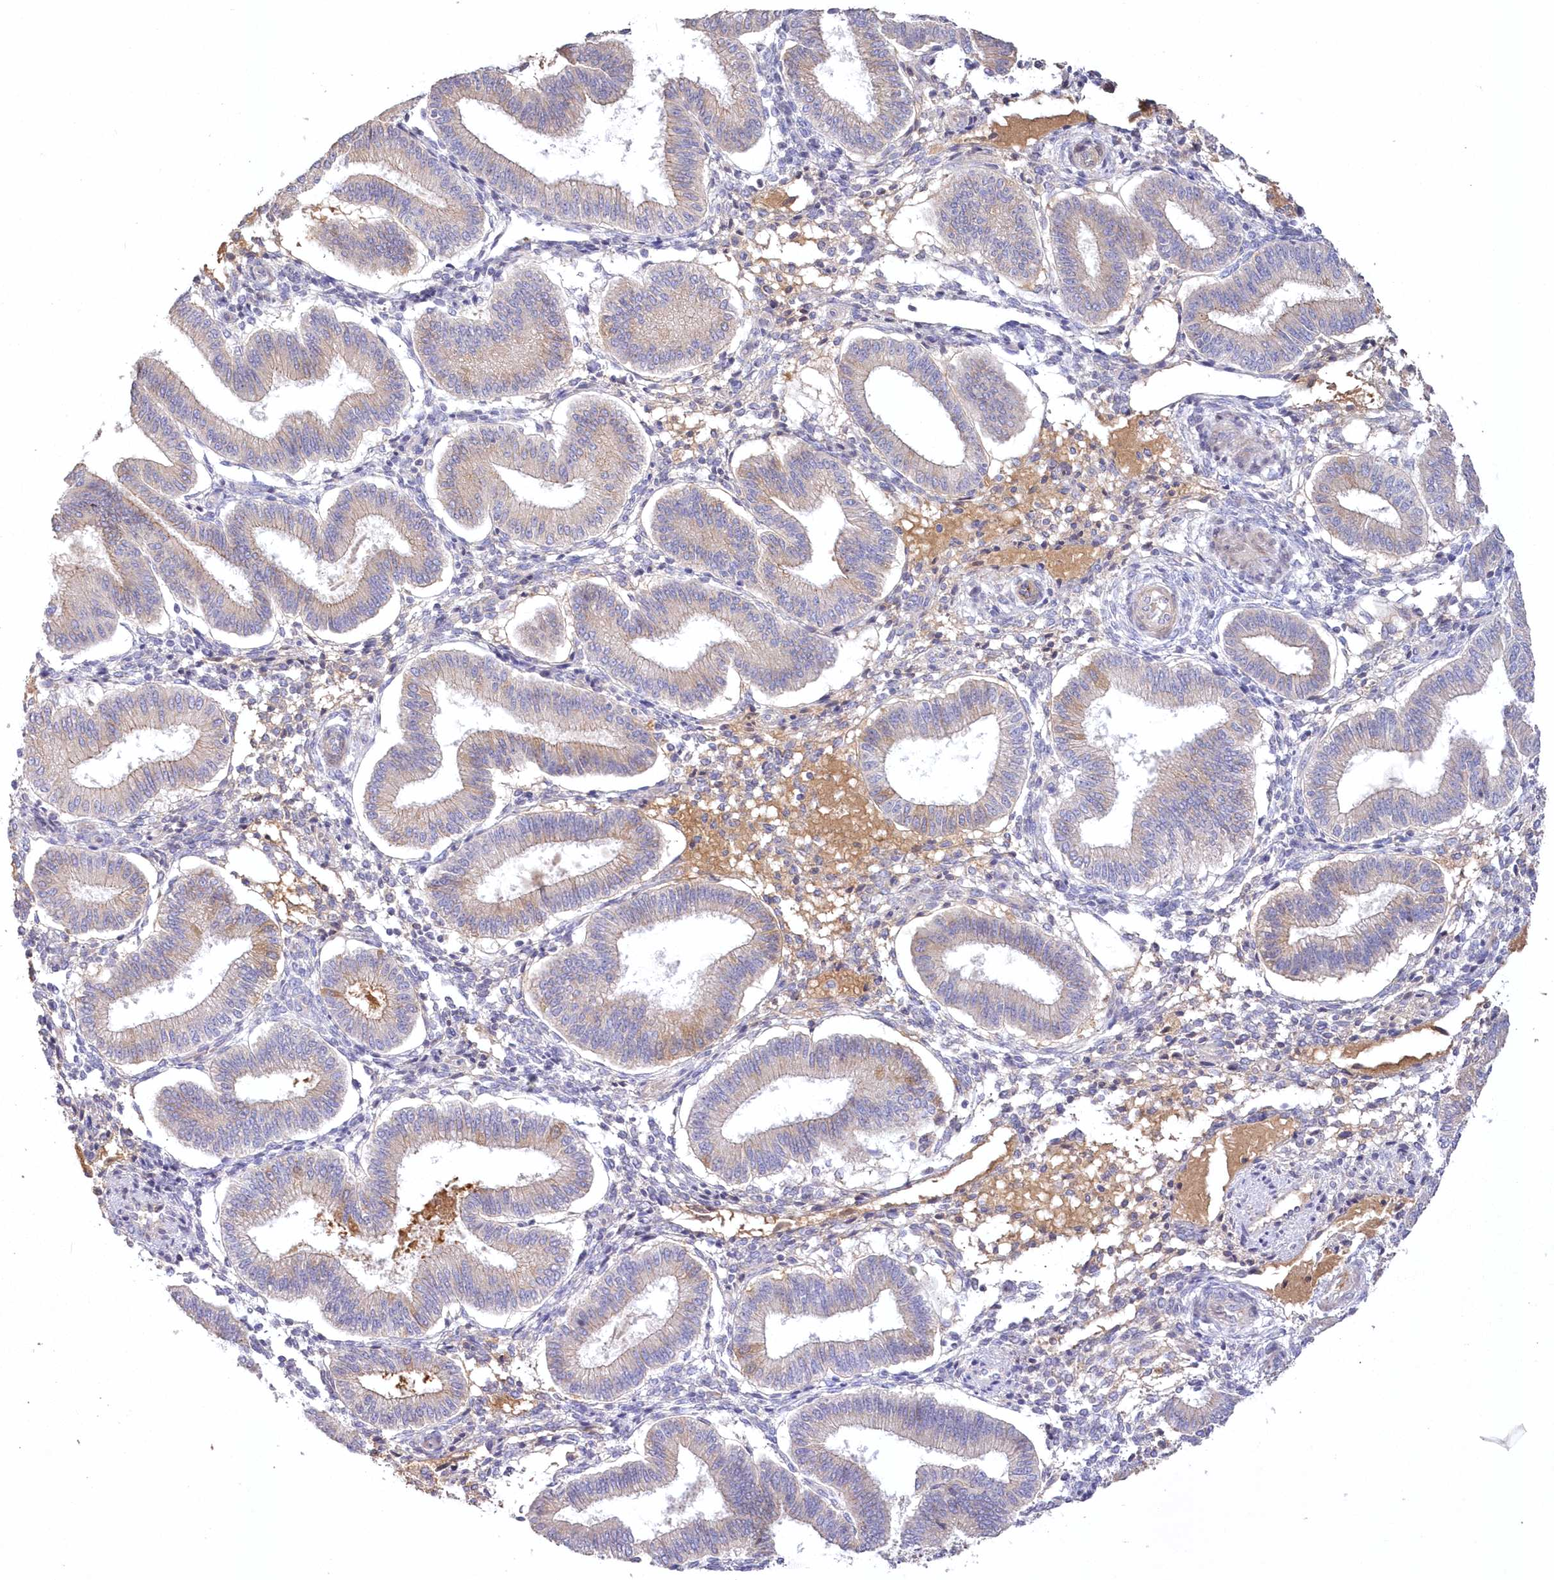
{"staining": {"intensity": "weak", "quantity": "<25%", "location": "cytoplasmic/membranous"}, "tissue": "endometrium", "cell_type": "Cells in endometrial stroma", "image_type": "normal", "snomed": [{"axis": "morphology", "description": "Normal tissue, NOS"}, {"axis": "topography", "description": "Endometrium"}], "caption": "Protein analysis of benign endometrium shows no significant staining in cells in endometrial stroma.", "gene": "WBP1L", "patient": {"sex": "female", "age": 39}}